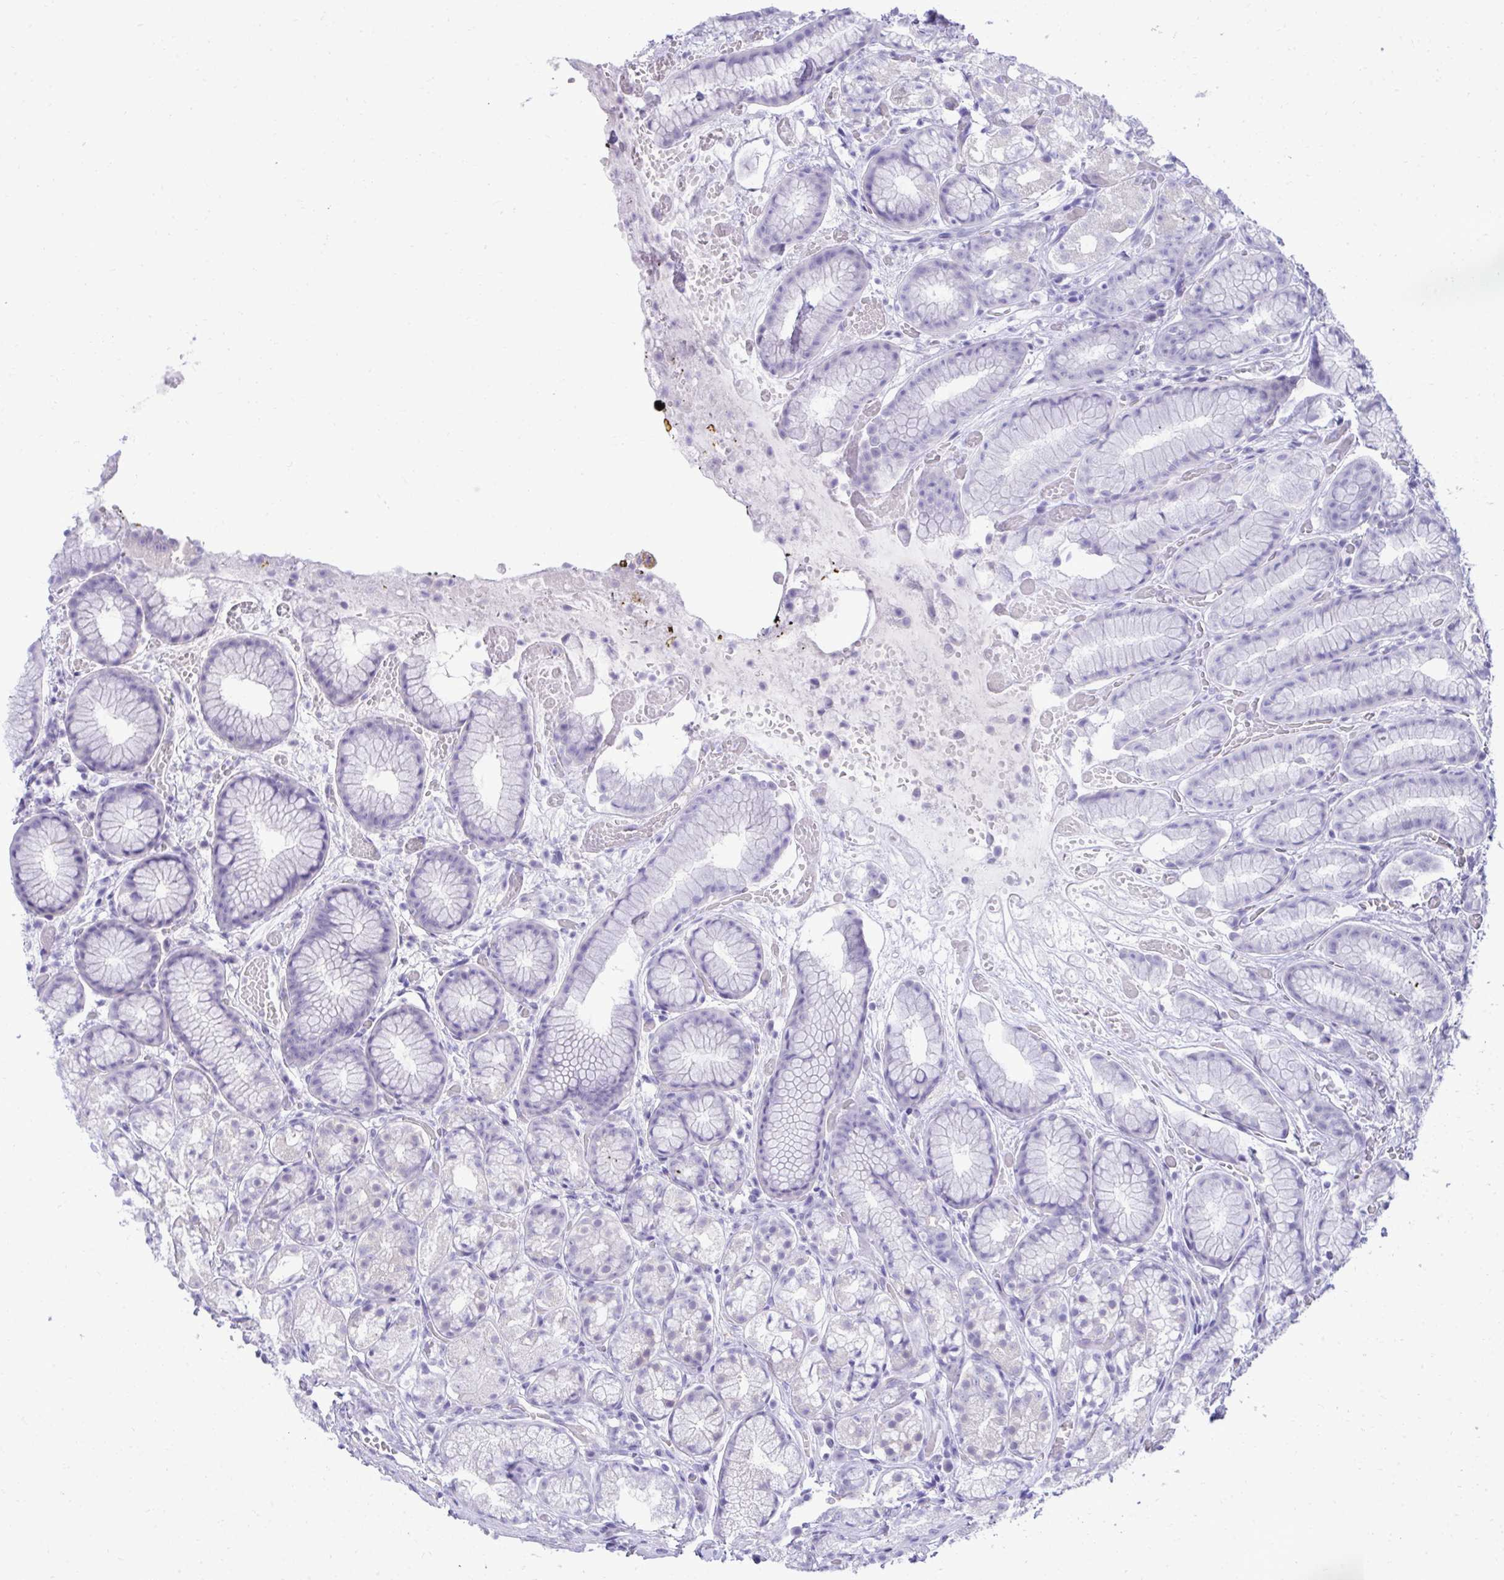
{"staining": {"intensity": "negative", "quantity": "none", "location": "none"}, "tissue": "stomach", "cell_type": "Glandular cells", "image_type": "normal", "snomed": [{"axis": "morphology", "description": "Normal tissue, NOS"}, {"axis": "topography", "description": "Smooth muscle"}, {"axis": "topography", "description": "Stomach"}], "caption": "The image exhibits no significant positivity in glandular cells of stomach.", "gene": "PGM2L1", "patient": {"sex": "male", "age": 70}}